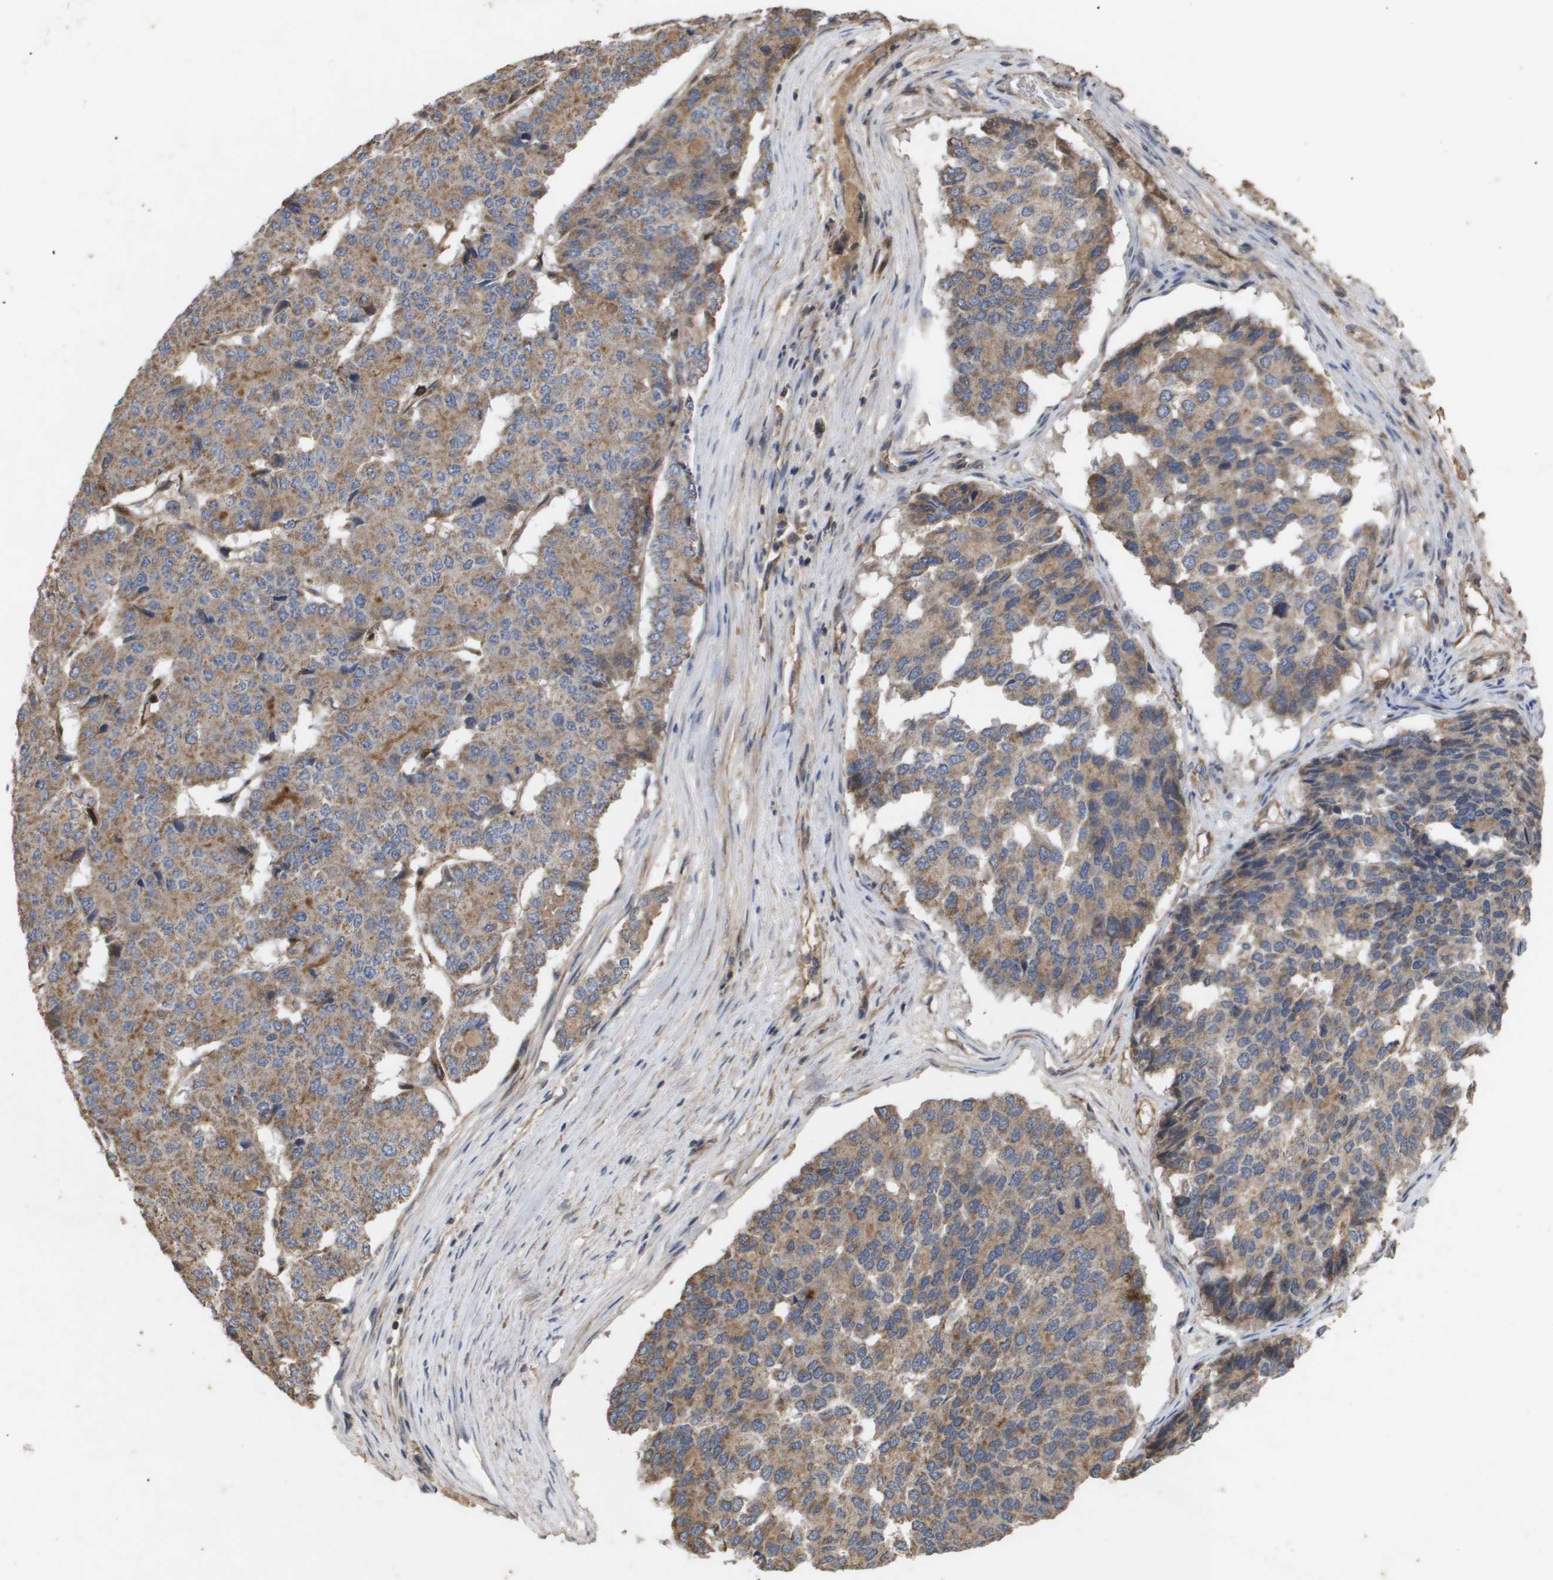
{"staining": {"intensity": "moderate", "quantity": ">75%", "location": "cytoplasmic/membranous"}, "tissue": "pancreatic cancer", "cell_type": "Tumor cells", "image_type": "cancer", "snomed": [{"axis": "morphology", "description": "Adenocarcinoma, NOS"}, {"axis": "topography", "description": "Pancreas"}], "caption": "Human pancreatic cancer (adenocarcinoma) stained with a protein marker displays moderate staining in tumor cells.", "gene": "TNS1", "patient": {"sex": "male", "age": 50}}